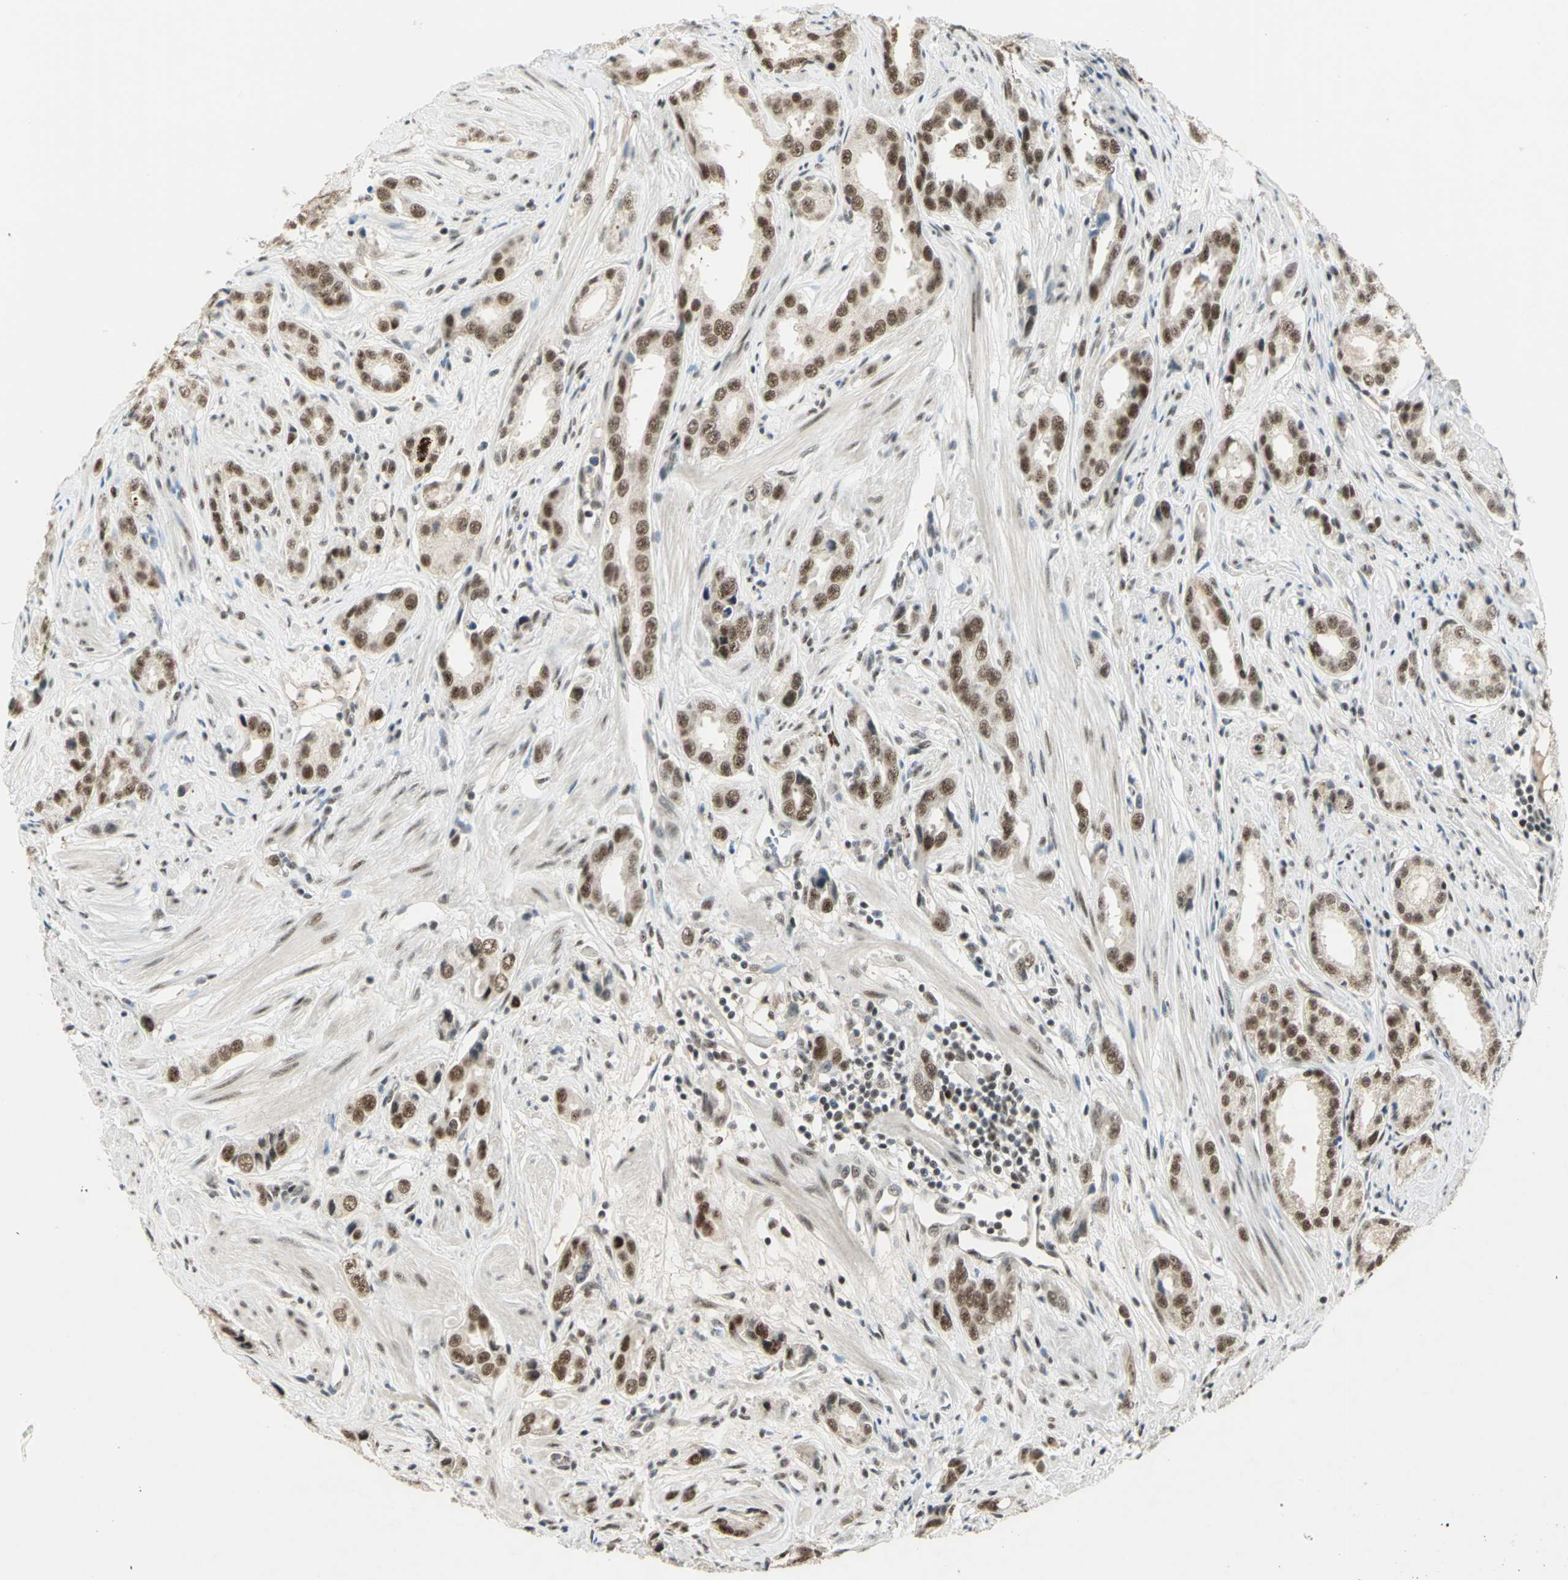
{"staining": {"intensity": "moderate", "quantity": ">75%", "location": "nuclear"}, "tissue": "prostate cancer", "cell_type": "Tumor cells", "image_type": "cancer", "snomed": [{"axis": "morphology", "description": "Adenocarcinoma, Medium grade"}, {"axis": "topography", "description": "Prostate"}], "caption": "Human prostate cancer (medium-grade adenocarcinoma) stained with a protein marker reveals moderate staining in tumor cells.", "gene": "CCNT1", "patient": {"sex": "male", "age": 53}}